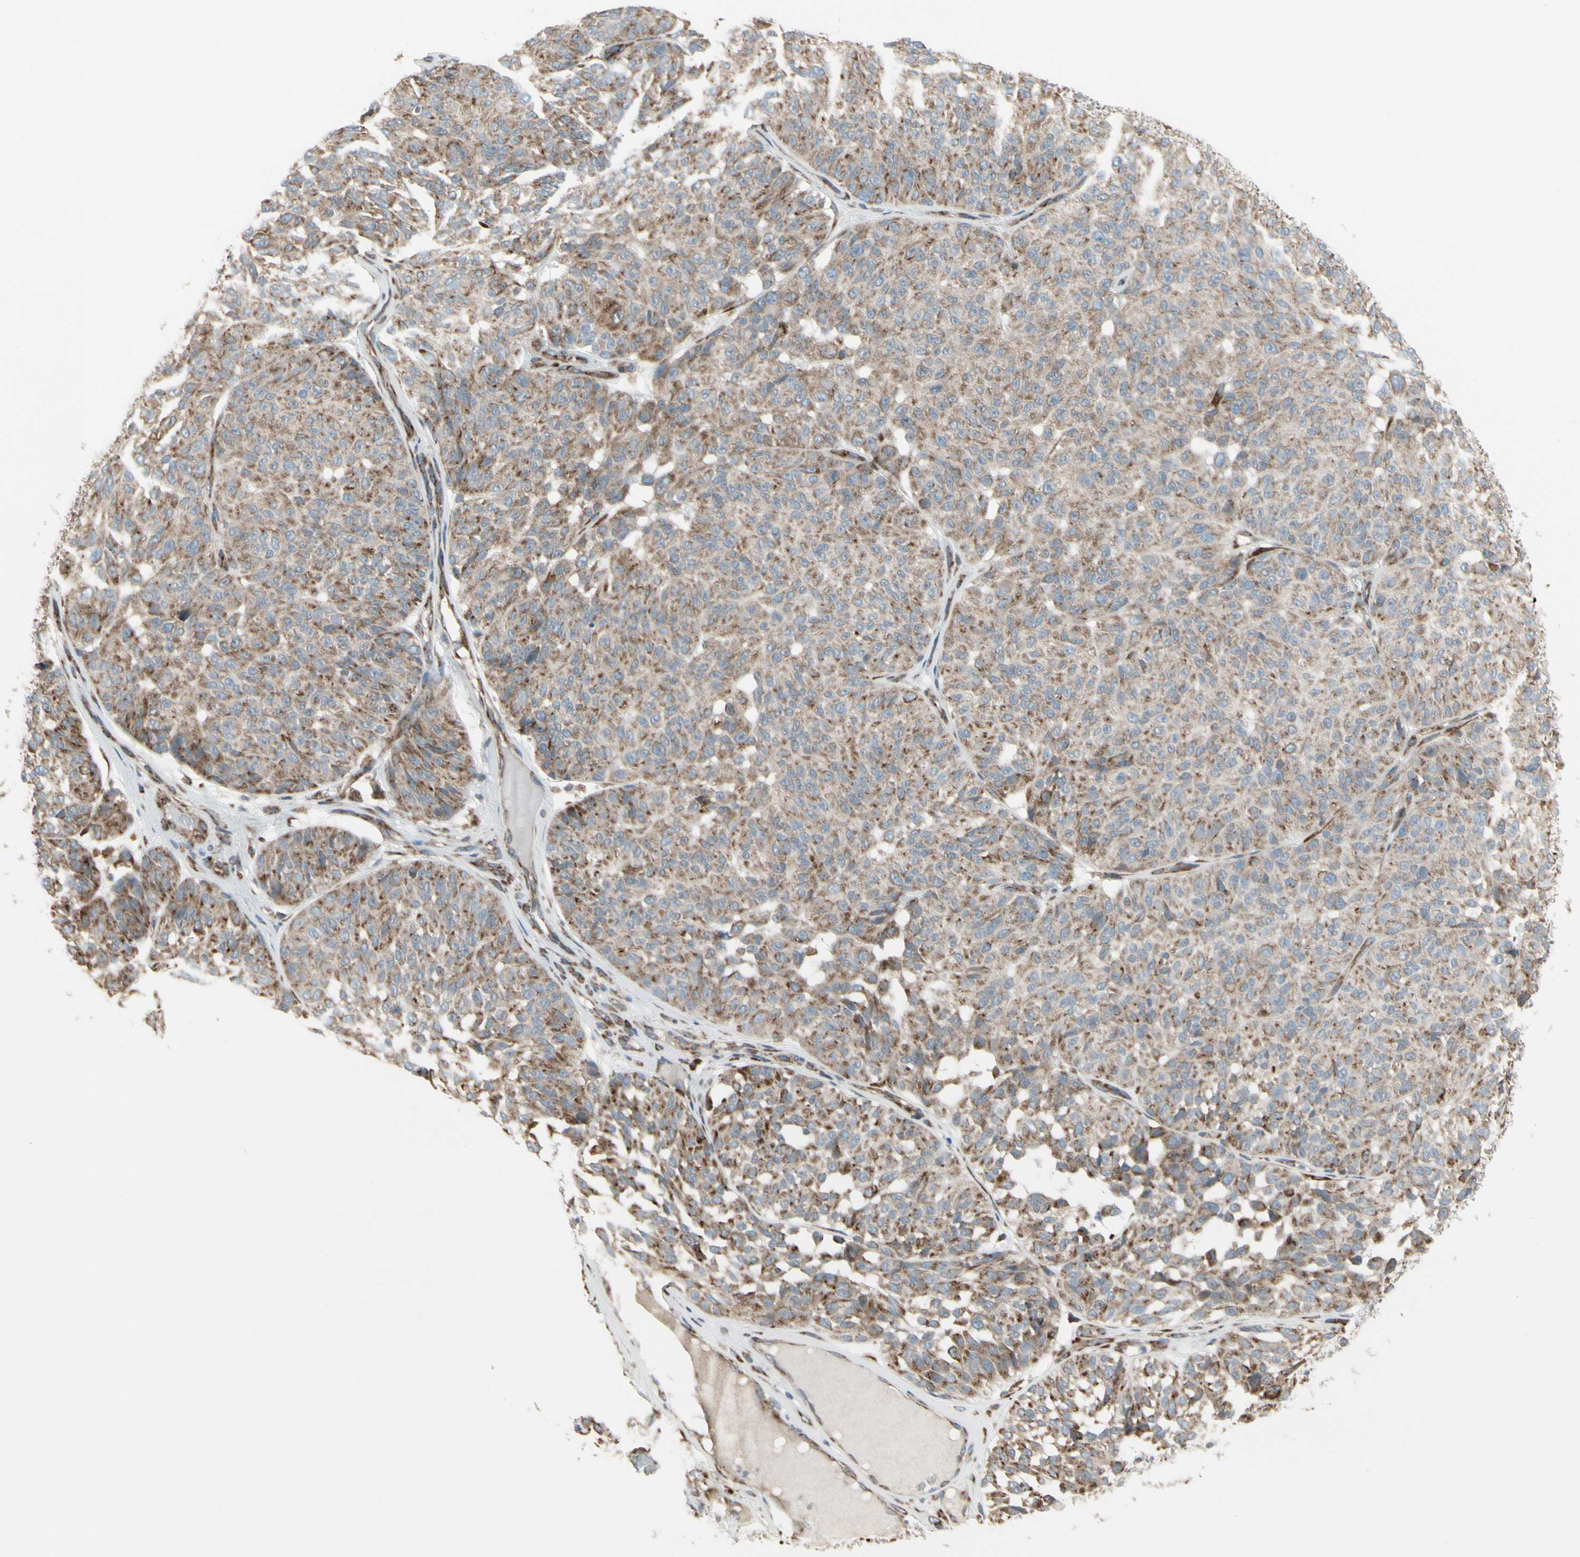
{"staining": {"intensity": "moderate", "quantity": ">75%", "location": "cytoplasmic/membranous"}, "tissue": "melanoma", "cell_type": "Tumor cells", "image_type": "cancer", "snomed": [{"axis": "morphology", "description": "Malignant melanoma, NOS"}, {"axis": "topography", "description": "Skin"}], "caption": "This micrograph reveals IHC staining of melanoma, with medium moderate cytoplasmic/membranous expression in about >75% of tumor cells.", "gene": "FNDC3A", "patient": {"sex": "female", "age": 46}}